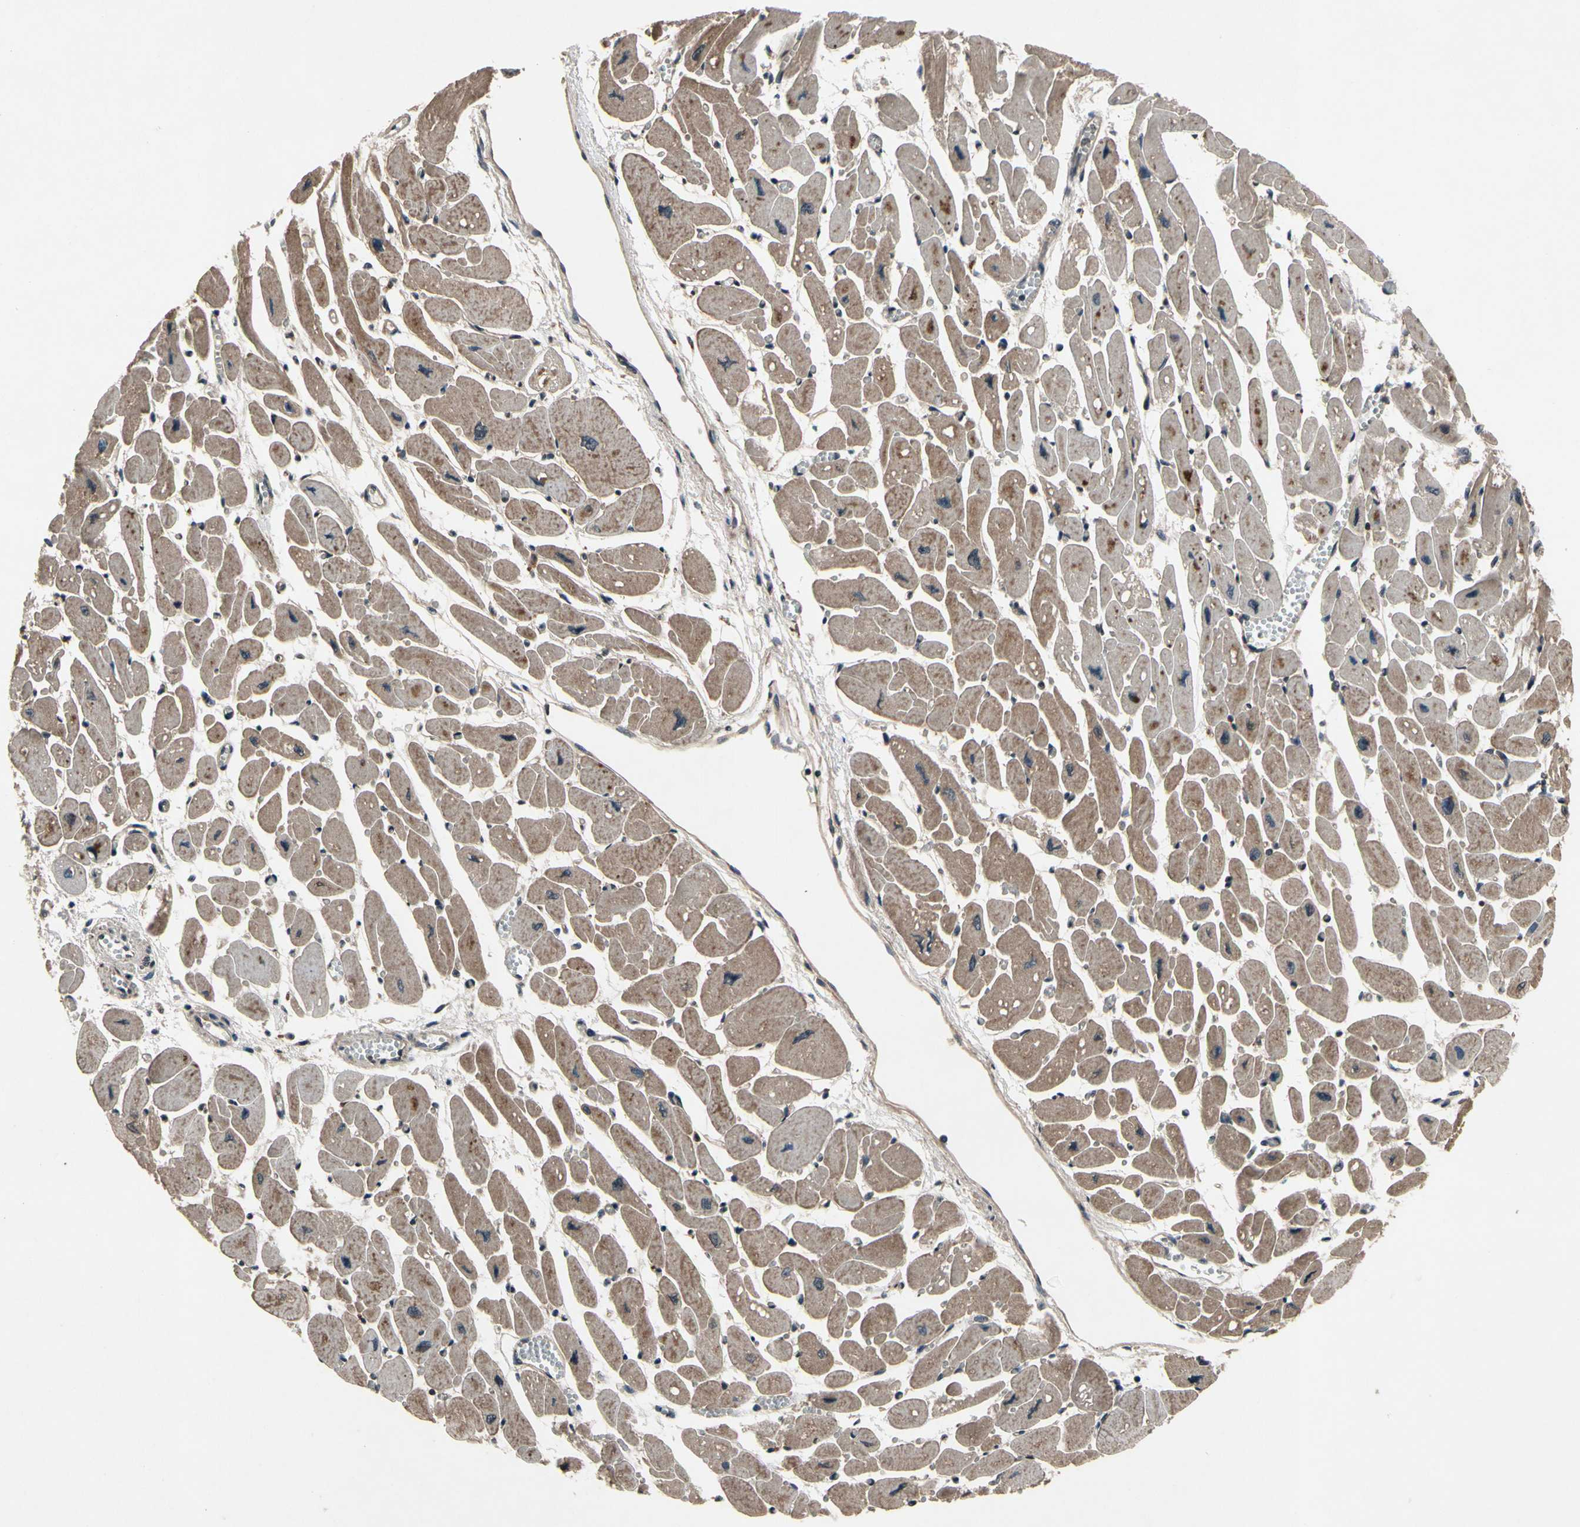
{"staining": {"intensity": "moderate", "quantity": "25%-75%", "location": "cytoplasmic/membranous"}, "tissue": "heart muscle", "cell_type": "Cardiomyocytes", "image_type": "normal", "snomed": [{"axis": "morphology", "description": "Normal tissue, NOS"}, {"axis": "topography", "description": "Heart"}], "caption": "This micrograph shows immunohistochemistry staining of normal heart muscle, with medium moderate cytoplasmic/membranous positivity in about 25%-75% of cardiomyocytes.", "gene": "MBTPS2", "patient": {"sex": "female", "age": 54}}